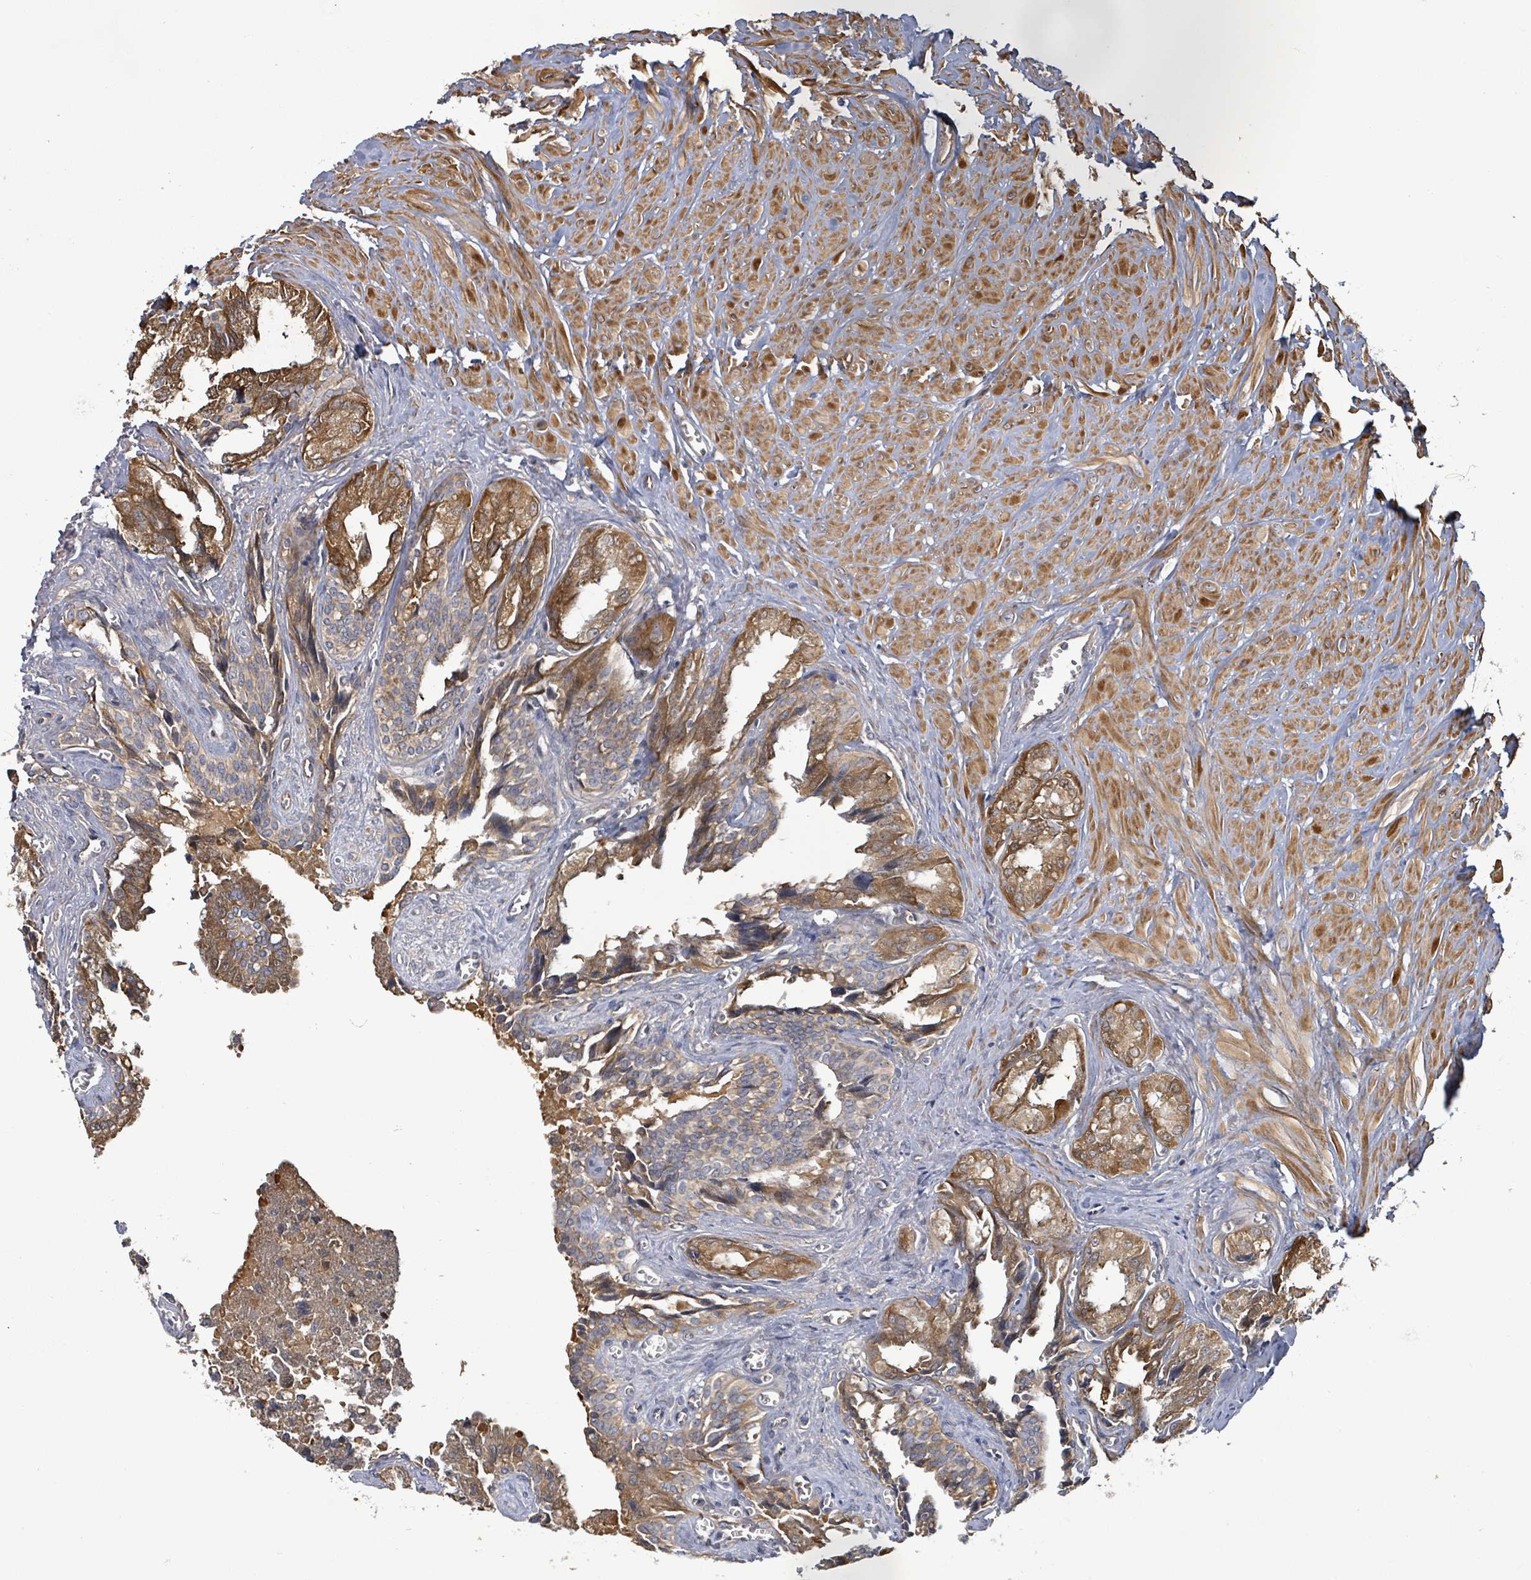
{"staining": {"intensity": "strong", "quantity": ">75%", "location": "cytoplasmic/membranous"}, "tissue": "seminal vesicle", "cell_type": "Glandular cells", "image_type": "normal", "snomed": [{"axis": "morphology", "description": "Normal tissue, NOS"}, {"axis": "topography", "description": "Seminal veicle"}], "caption": "Protein staining of benign seminal vesicle shows strong cytoplasmic/membranous expression in about >75% of glandular cells.", "gene": "KBTBD11", "patient": {"sex": "male", "age": 67}}